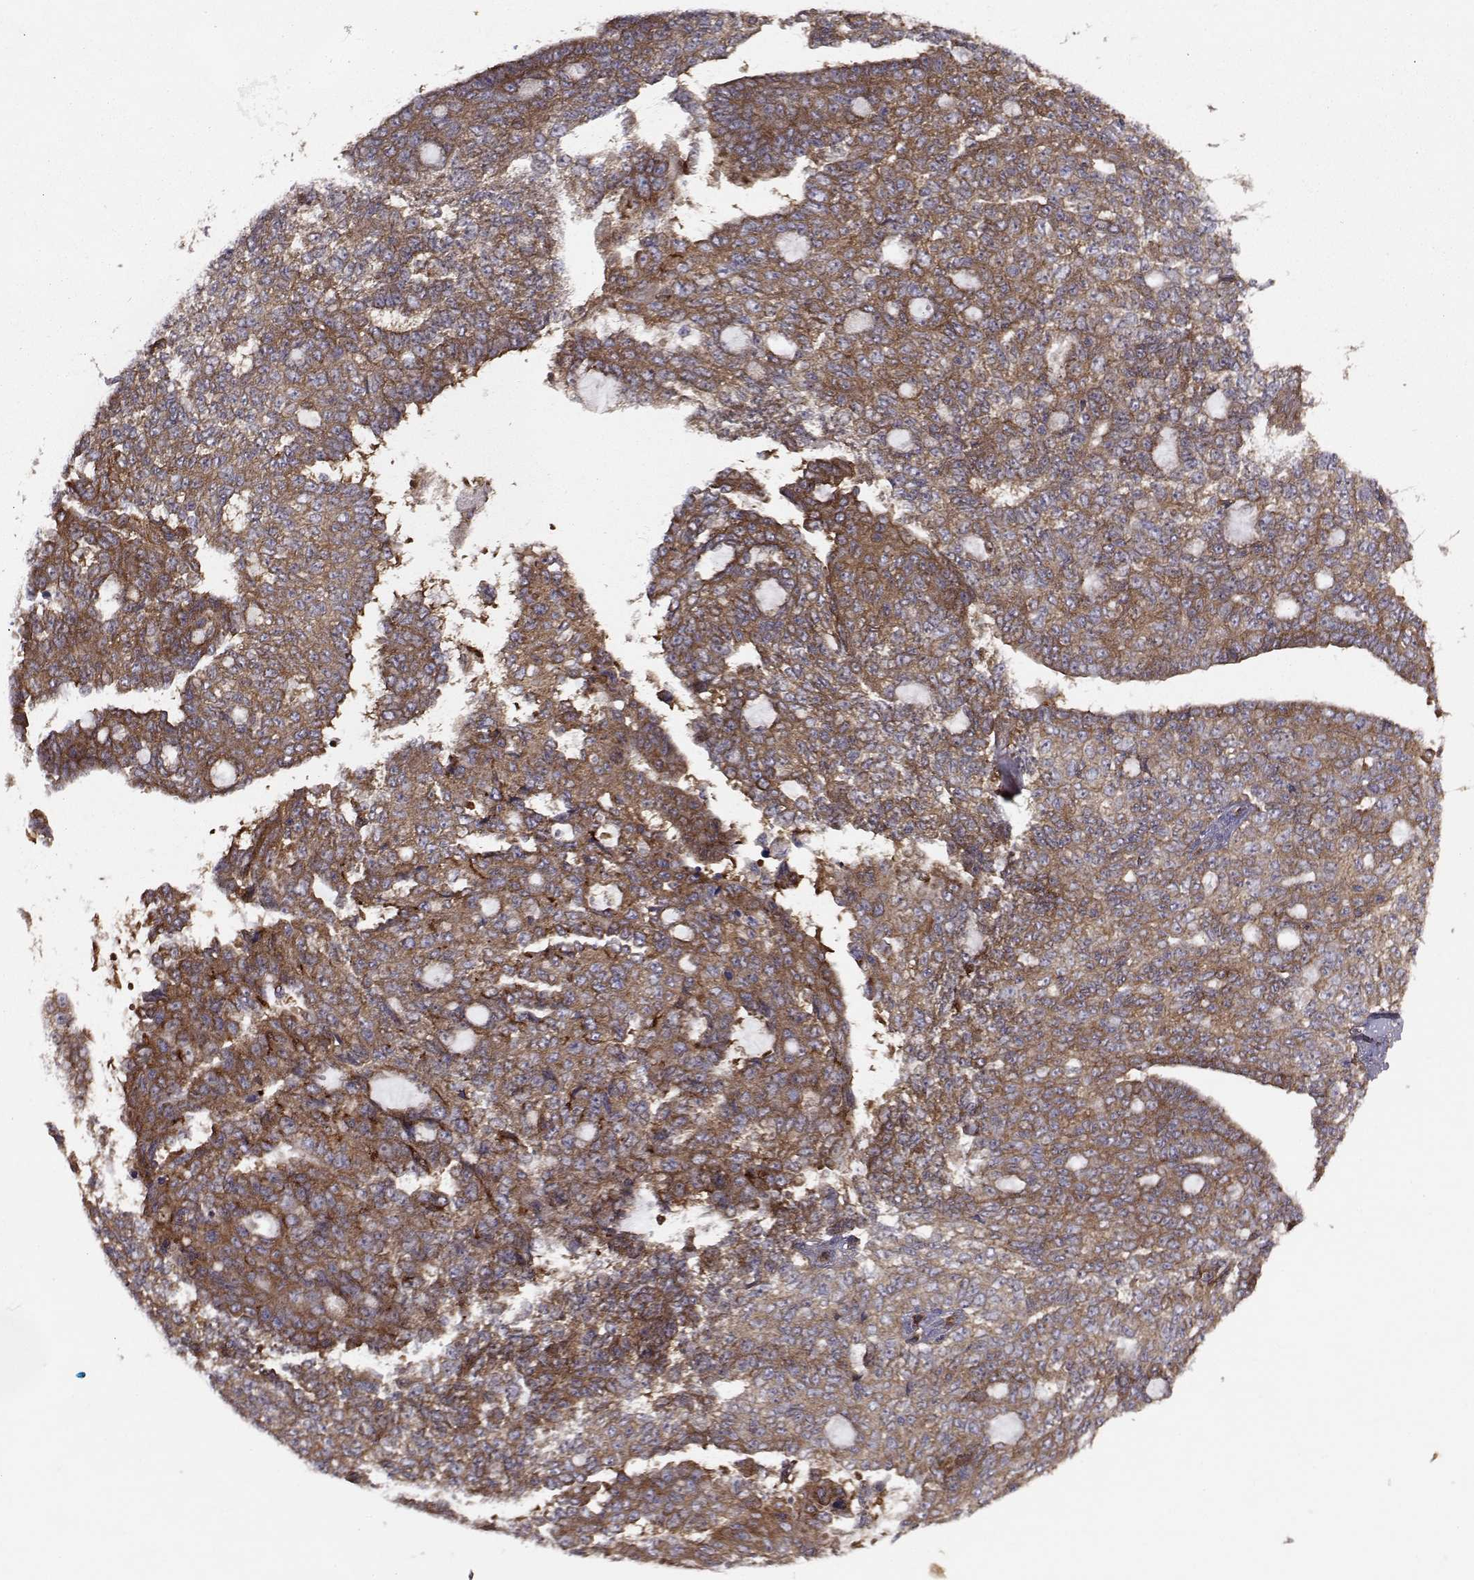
{"staining": {"intensity": "moderate", "quantity": ">75%", "location": "cytoplasmic/membranous"}, "tissue": "ovarian cancer", "cell_type": "Tumor cells", "image_type": "cancer", "snomed": [{"axis": "morphology", "description": "Cystadenocarcinoma, serous, NOS"}, {"axis": "topography", "description": "Ovary"}], "caption": "A histopathology image of human serous cystadenocarcinoma (ovarian) stained for a protein displays moderate cytoplasmic/membranous brown staining in tumor cells.", "gene": "TRIP10", "patient": {"sex": "female", "age": 71}}